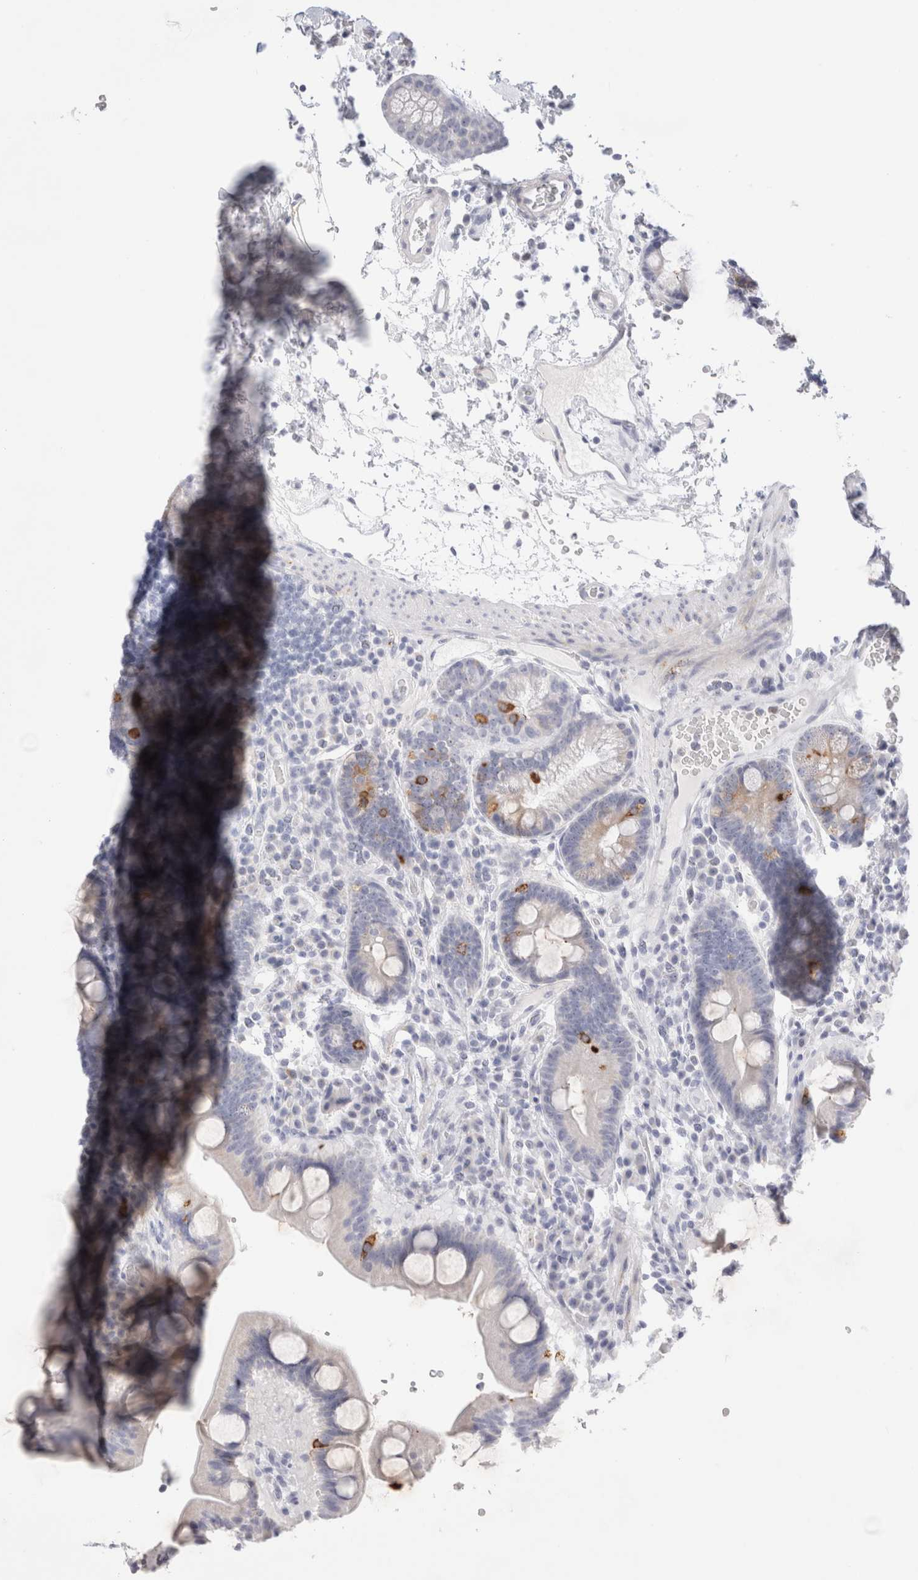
{"staining": {"intensity": "moderate", "quantity": "<25%", "location": "cytoplasmic/membranous"}, "tissue": "duodenum", "cell_type": "Glandular cells", "image_type": "normal", "snomed": [{"axis": "morphology", "description": "Normal tissue, NOS"}, {"axis": "topography", "description": "Duodenum"}], "caption": "A low amount of moderate cytoplasmic/membranous expression is present in about <25% of glandular cells in unremarkable duodenum.", "gene": "MUC15", "patient": {"sex": "male", "age": 54}}